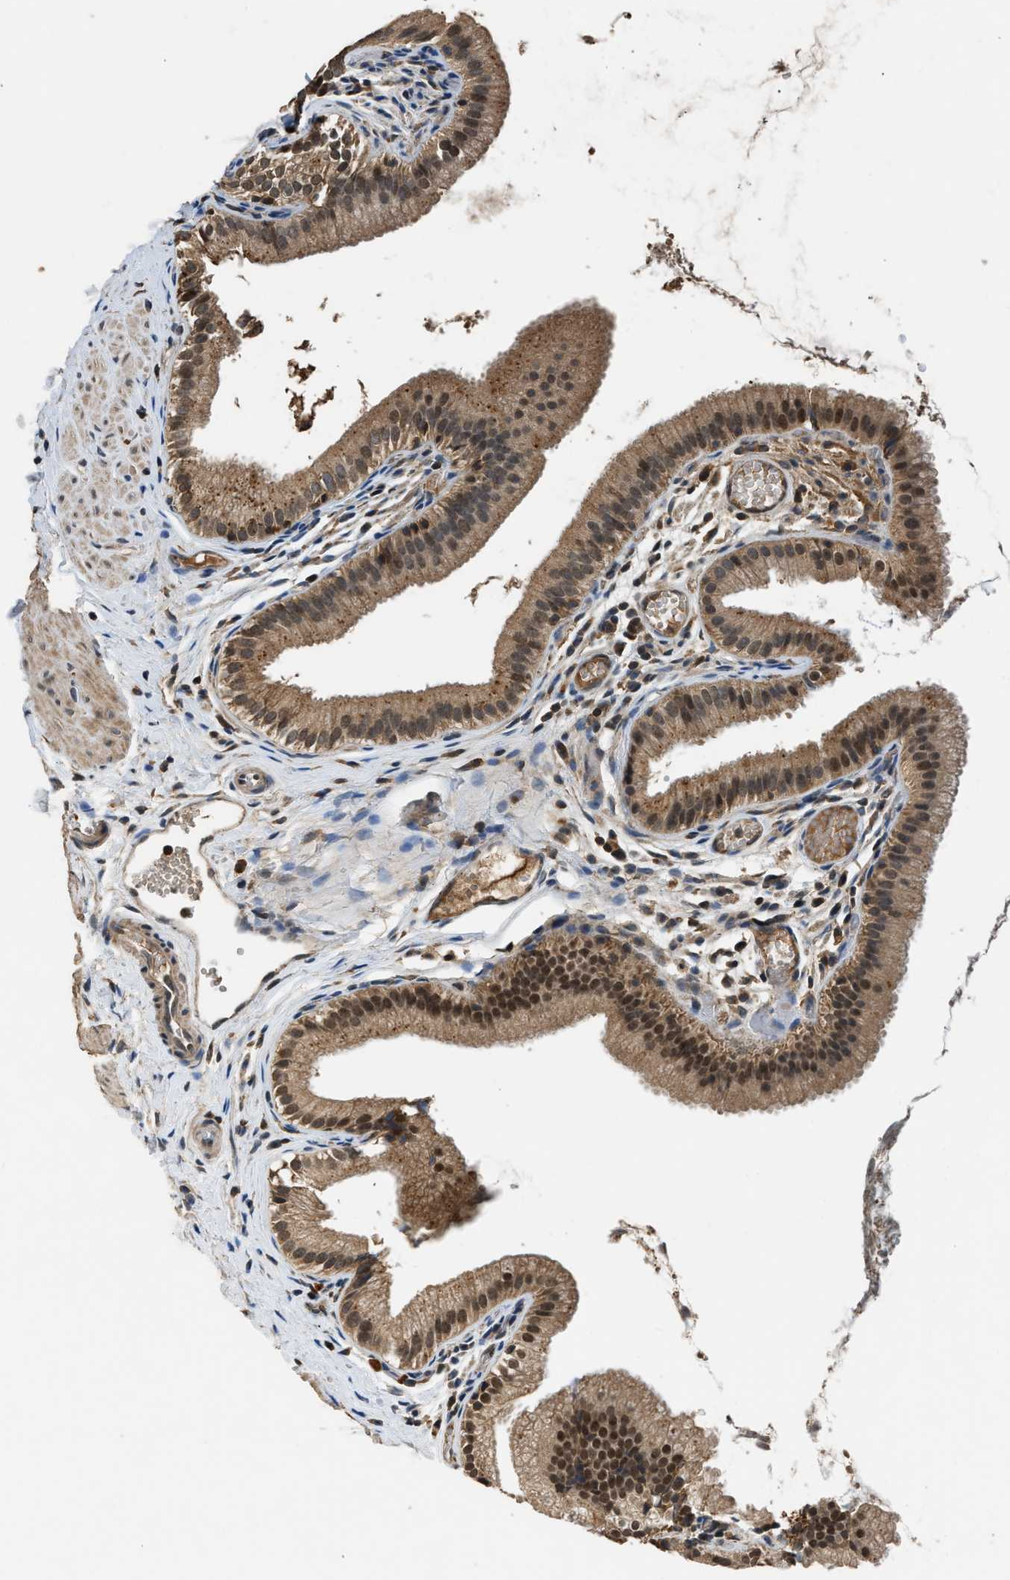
{"staining": {"intensity": "moderate", "quantity": ">75%", "location": "cytoplasmic/membranous,nuclear"}, "tissue": "gallbladder", "cell_type": "Glandular cells", "image_type": "normal", "snomed": [{"axis": "morphology", "description": "Normal tissue, NOS"}, {"axis": "topography", "description": "Gallbladder"}], "caption": "DAB (3,3'-diaminobenzidine) immunohistochemical staining of normal gallbladder reveals moderate cytoplasmic/membranous,nuclear protein positivity in approximately >75% of glandular cells. (IHC, brightfield microscopy, high magnification).", "gene": "SLC15A4", "patient": {"sex": "female", "age": 26}}